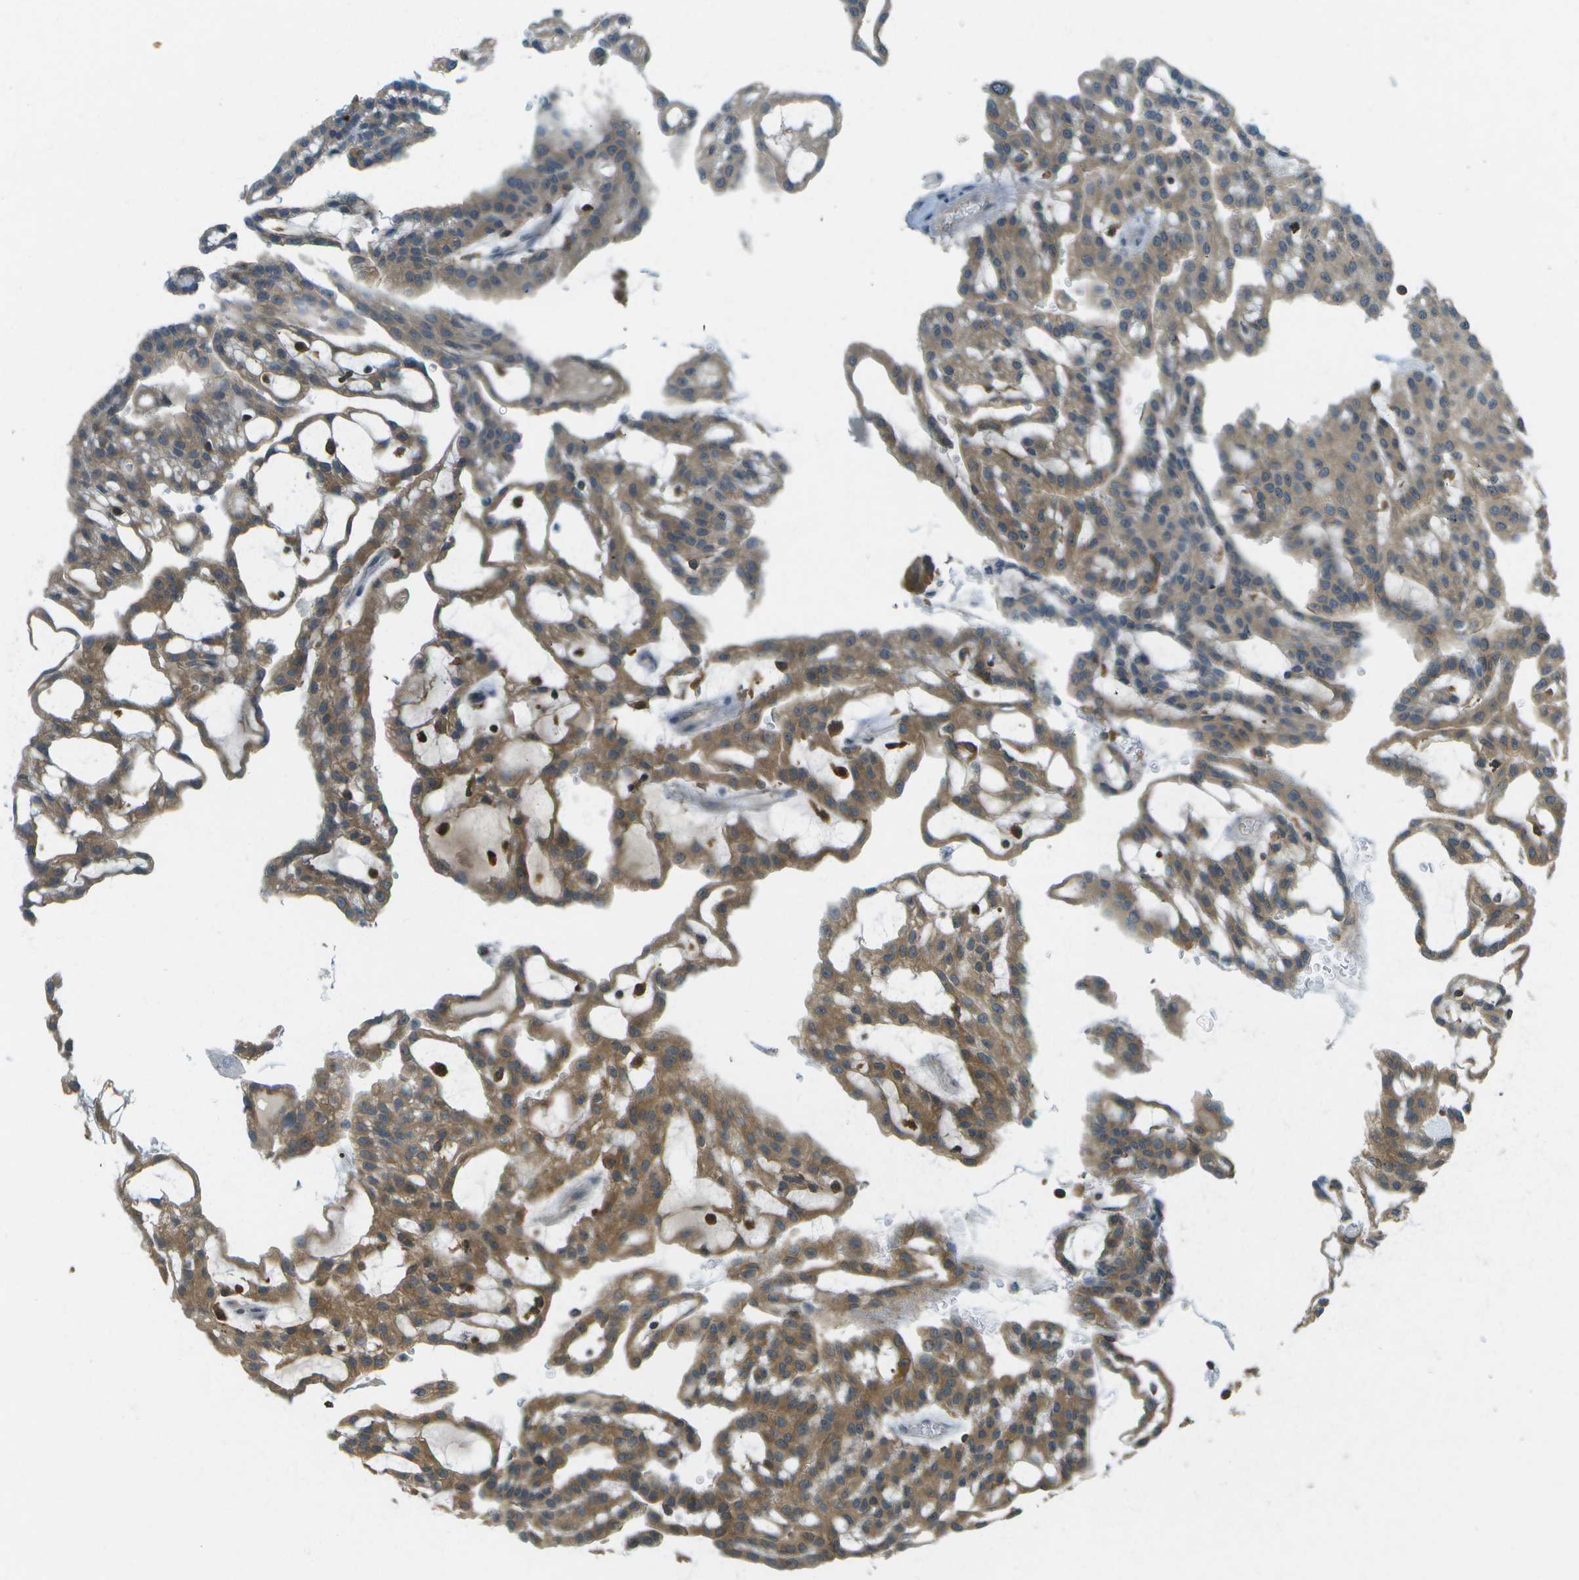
{"staining": {"intensity": "moderate", "quantity": ">75%", "location": "cytoplasmic/membranous"}, "tissue": "renal cancer", "cell_type": "Tumor cells", "image_type": "cancer", "snomed": [{"axis": "morphology", "description": "Adenocarcinoma, NOS"}, {"axis": "topography", "description": "Kidney"}], "caption": "Renal adenocarcinoma stained for a protein exhibits moderate cytoplasmic/membranous positivity in tumor cells.", "gene": "CDH23", "patient": {"sex": "male", "age": 63}}